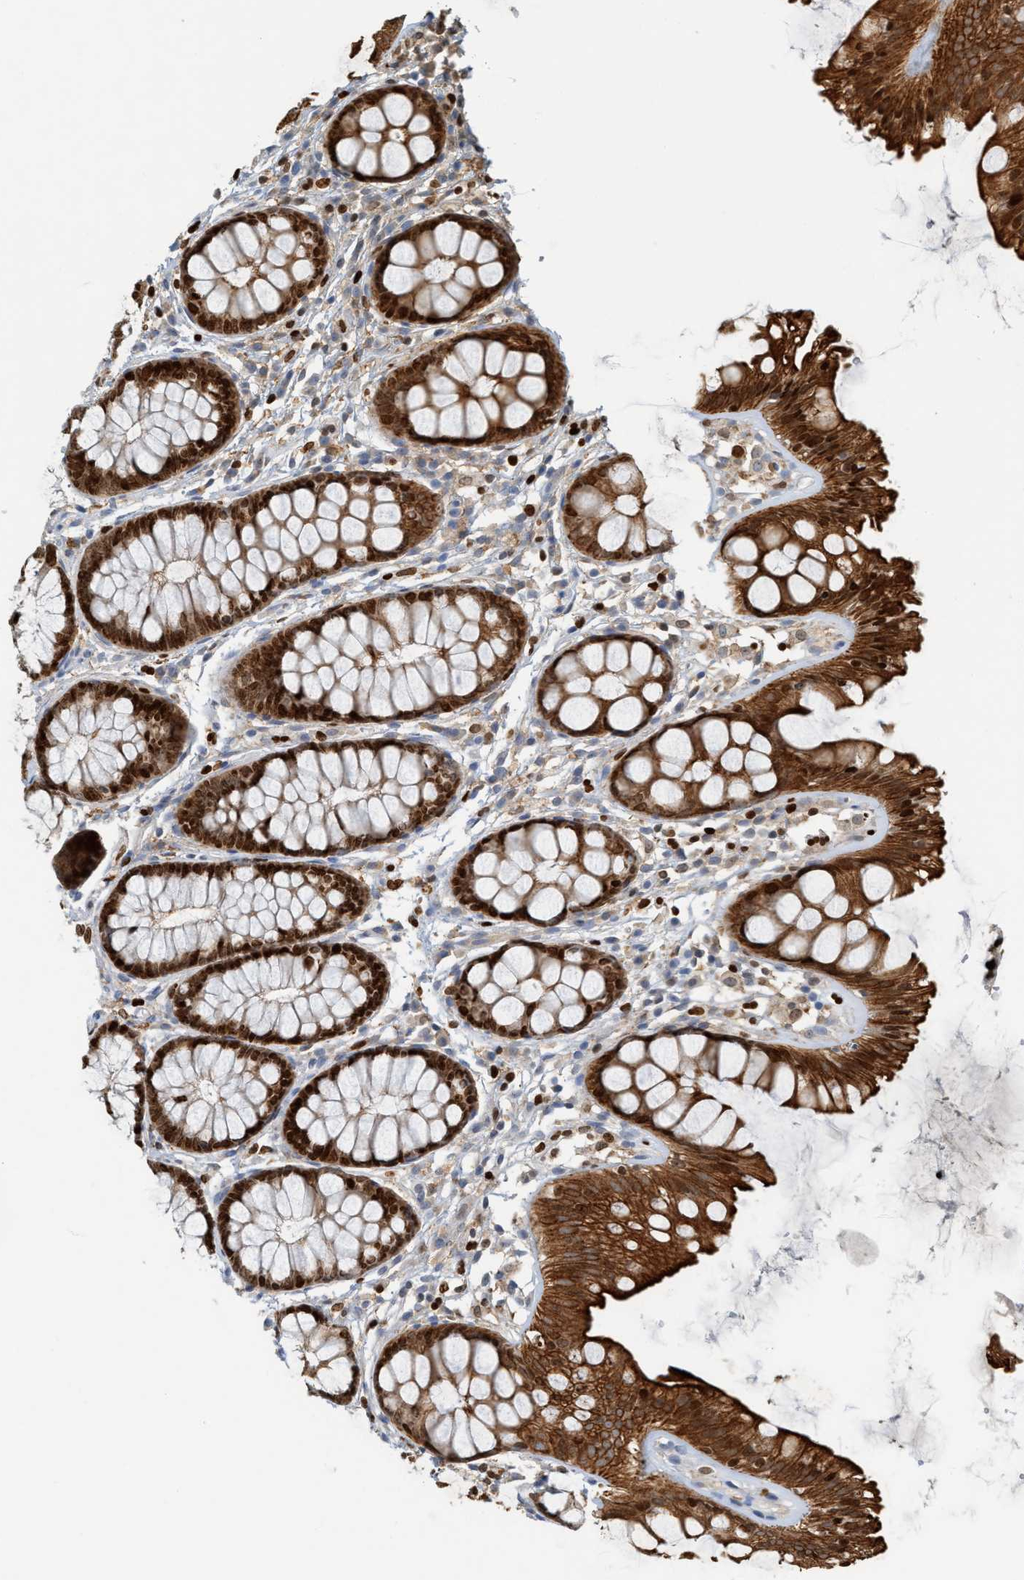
{"staining": {"intensity": "negative", "quantity": "none", "location": "none"}, "tissue": "colon", "cell_type": "Endothelial cells", "image_type": "normal", "snomed": [{"axis": "morphology", "description": "Normal tissue, NOS"}, {"axis": "topography", "description": "Colon"}], "caption": "Histopathology image shows no protein positivity in endothelial cells of benign colon.", "gene": "SH3D19", "patient": {"sex": "female", "age": 56}}